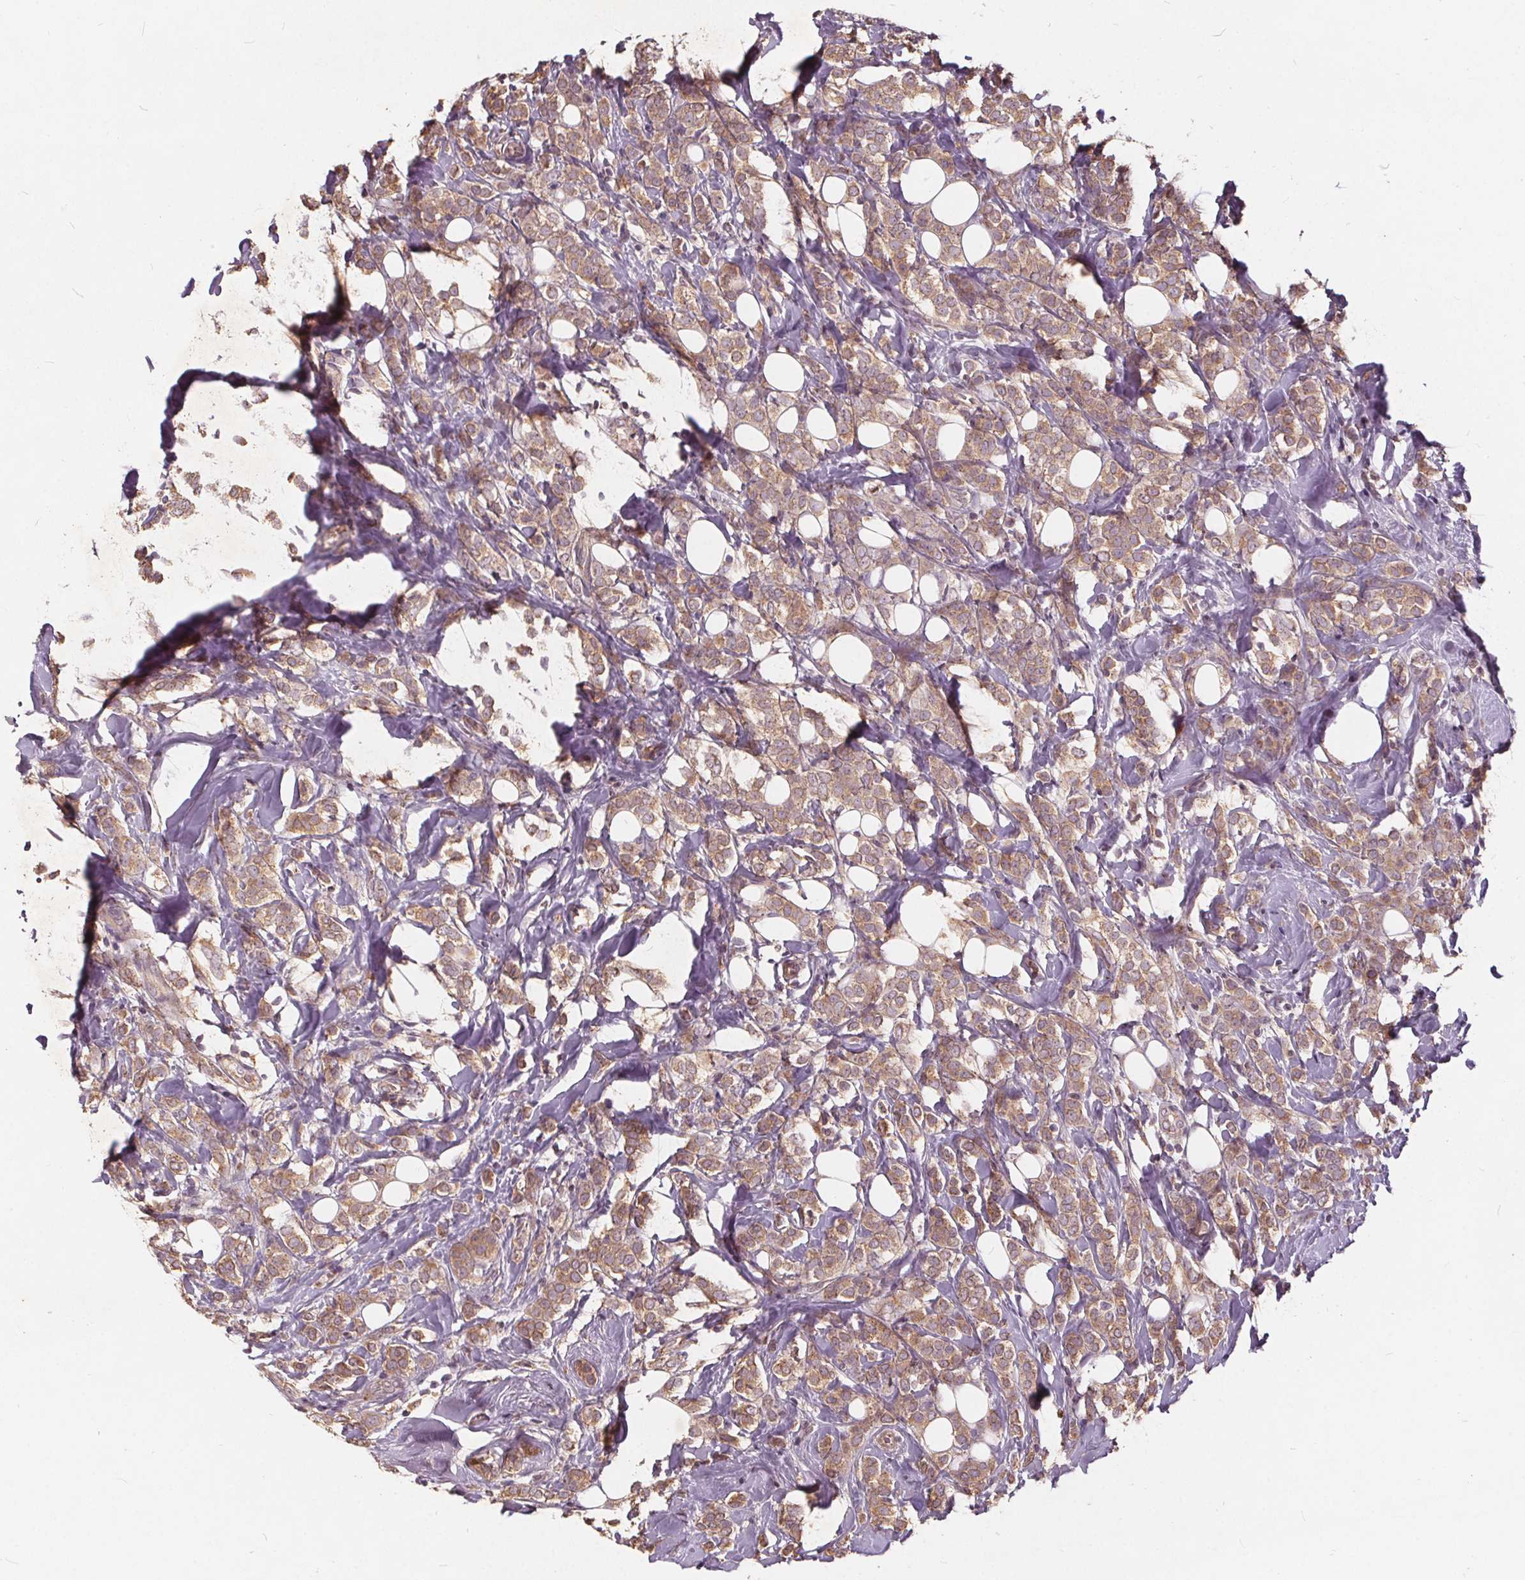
{"staining": {"intensity": "weak", "quantity": ">75%", "location": "cytoplasmic/membranous"}, "tissue": "breast cancer", "cell_type": "Tumor cells", "image_type": "cancer", "snomed": [{"axis": "morphology", "description": "Lobular carcinoma"}, {"axis": "topography", "description": "Breast"}], "caption": "Tumor cells exhibit low levels of weak cytoplasmic/membranous staining in approximately >75% of cells in lobular carcinoma (breast). The staining was performed using DAB (3,3'-diaminobenzidine), with brown indicating positive protein expression. Nuclei are stained blue with hematoxylin.", "gene": "CSNK1G2", "patient": {"sex": "female", "age": 49}}